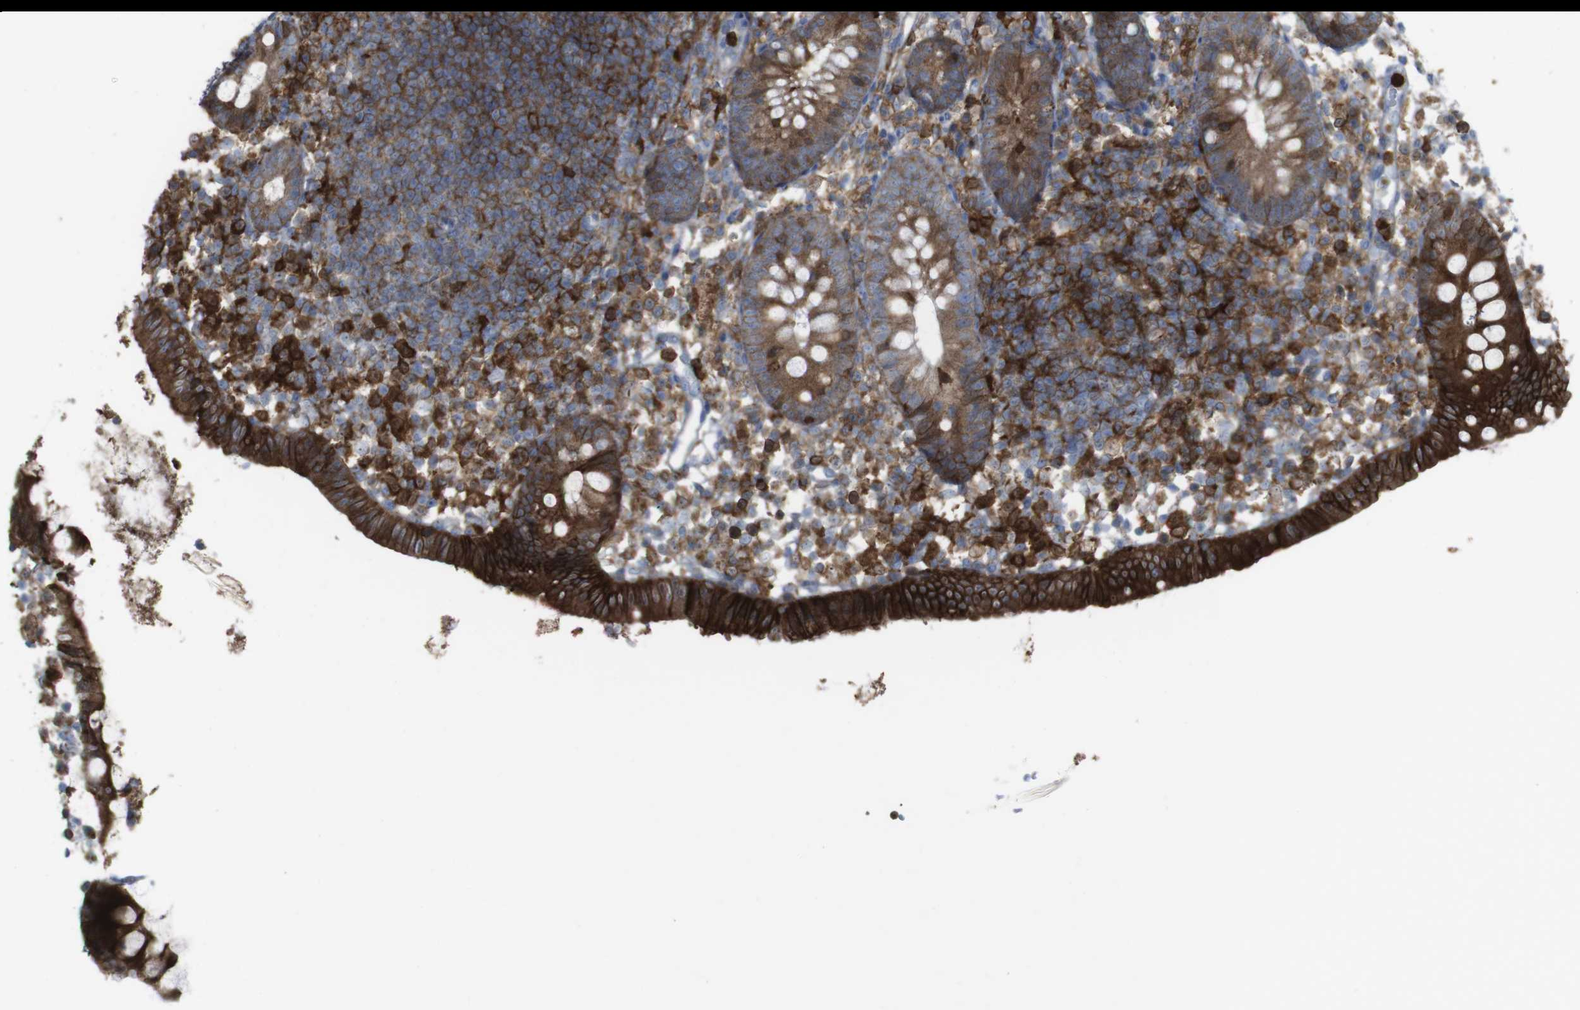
{"staining": {"intensity": "strong", "quantity": ">75%", "location": "cytoplasmic/membranous"}, "tissue": "appendix", "cell_type": "Glandular cells", "image_type": "normal", "snomed": [{"axis": "morphology", "description": "Normal tissue, NOS"}, {"axis": "topography", "description": "Appendix"}], "caption": "Immunohistochemistry staining of benign appendix, which demonstrates high levels of strong cytoplasmic/membranous staining in approximately >75% of glandular cells indicating strong cytoplasmic/membranous protein staining. The staining was performed using DAB (3,3'-diaminobenzidine) (brown) for protein detection and nuclei were counterstained in hematoxylin (blue).", "gene": "PRKCD", "patient": {"sex": "female", "age": 20}}